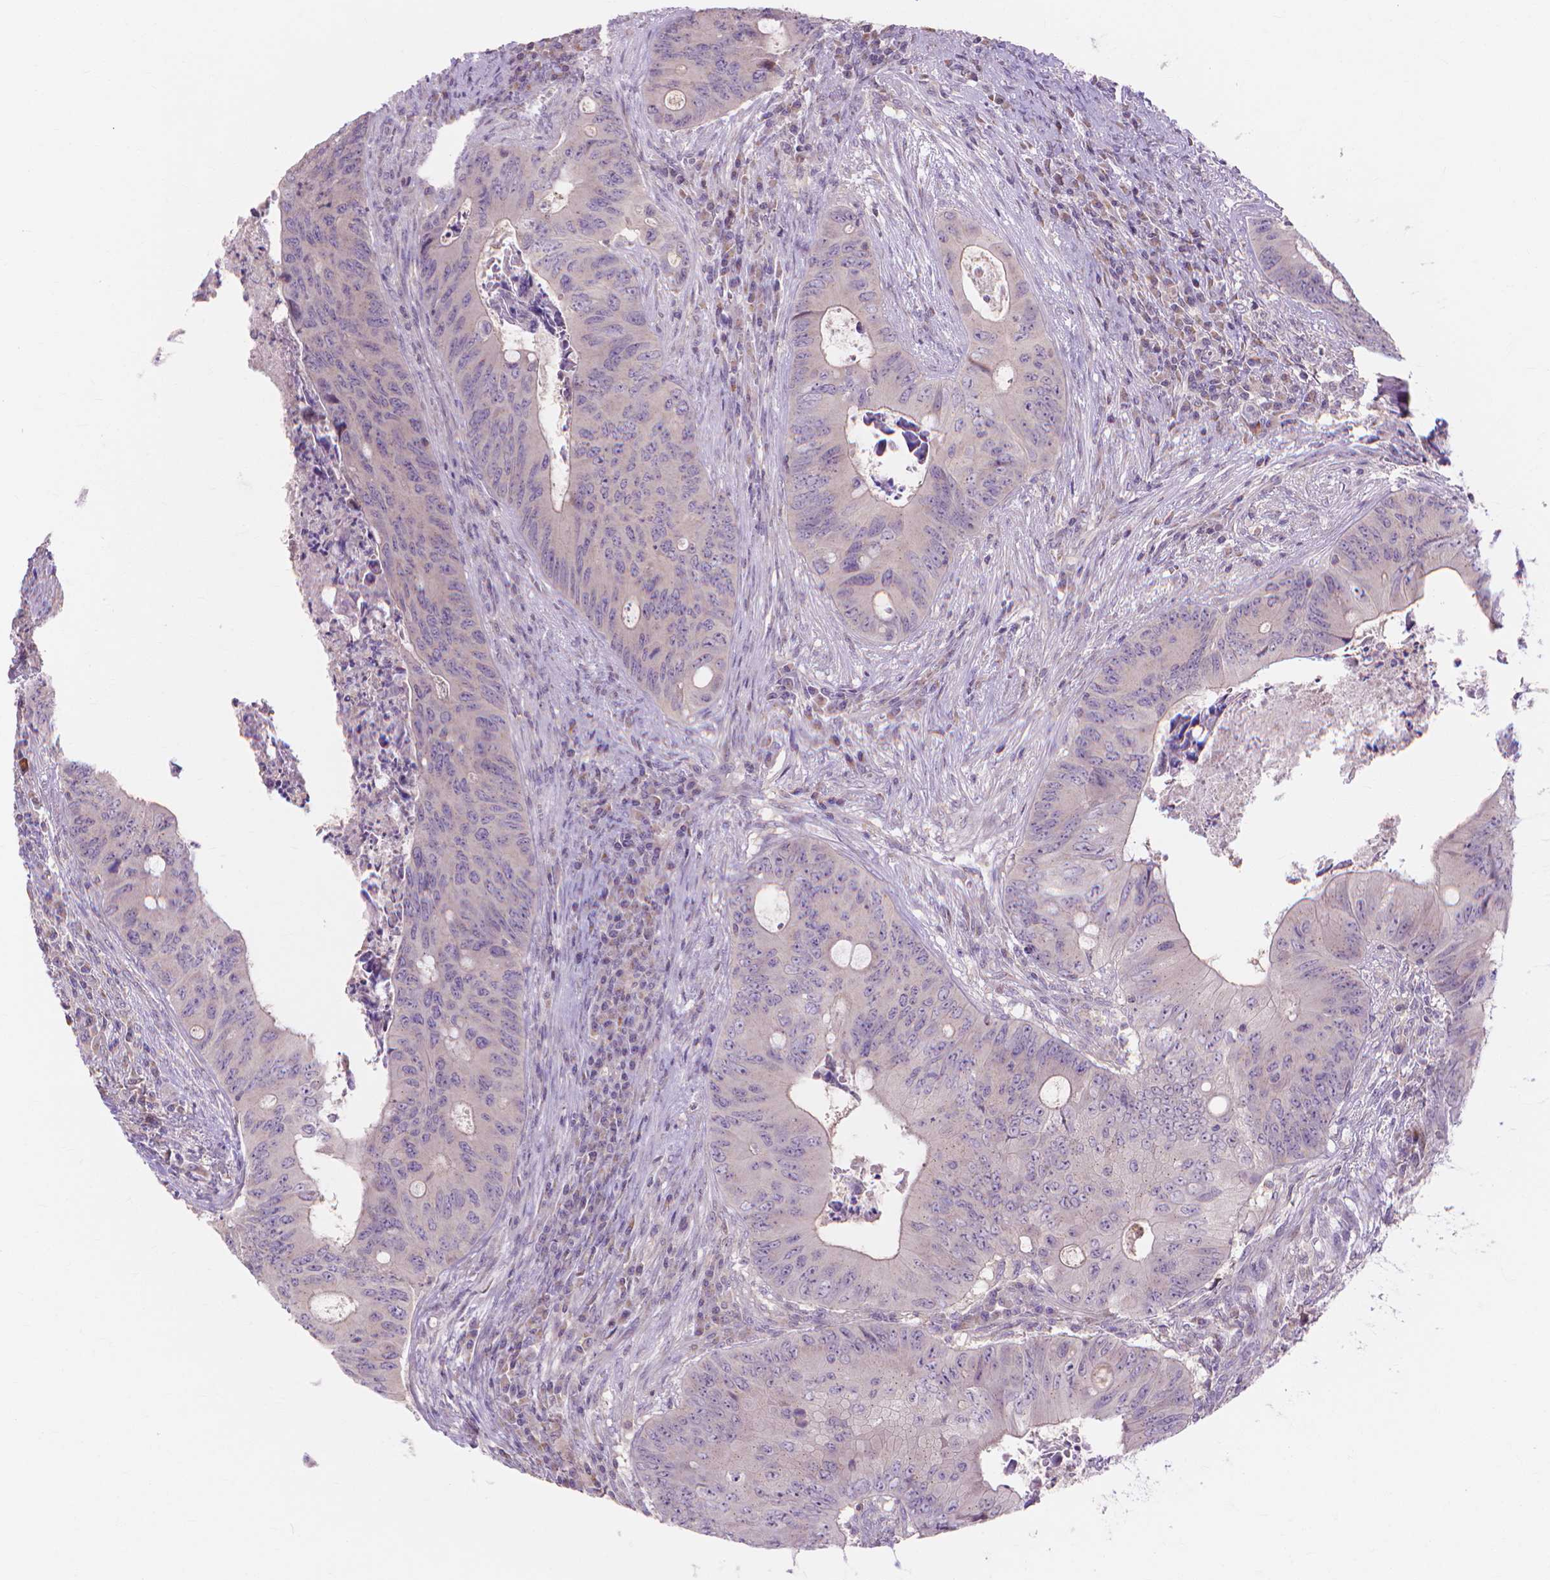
{"staining": {"intensity": "negative", "quantity": "none", "location": "none"}, "tissue": "colorectal cancer", "cell_type": "Tumor cells", "image_type": "cancer", "snomed": [{"axis": "morphology", "description": "Adenocarcinoma, NOS"}, {"axis": "topography", "description": "Colon"}], "caption": "A photomicrograph of colorectal cancer stained for a protein reveals no brown staining in tumor cells.", "gene": "PRDM13", "patient": {"sex": "female", "age": 74}}